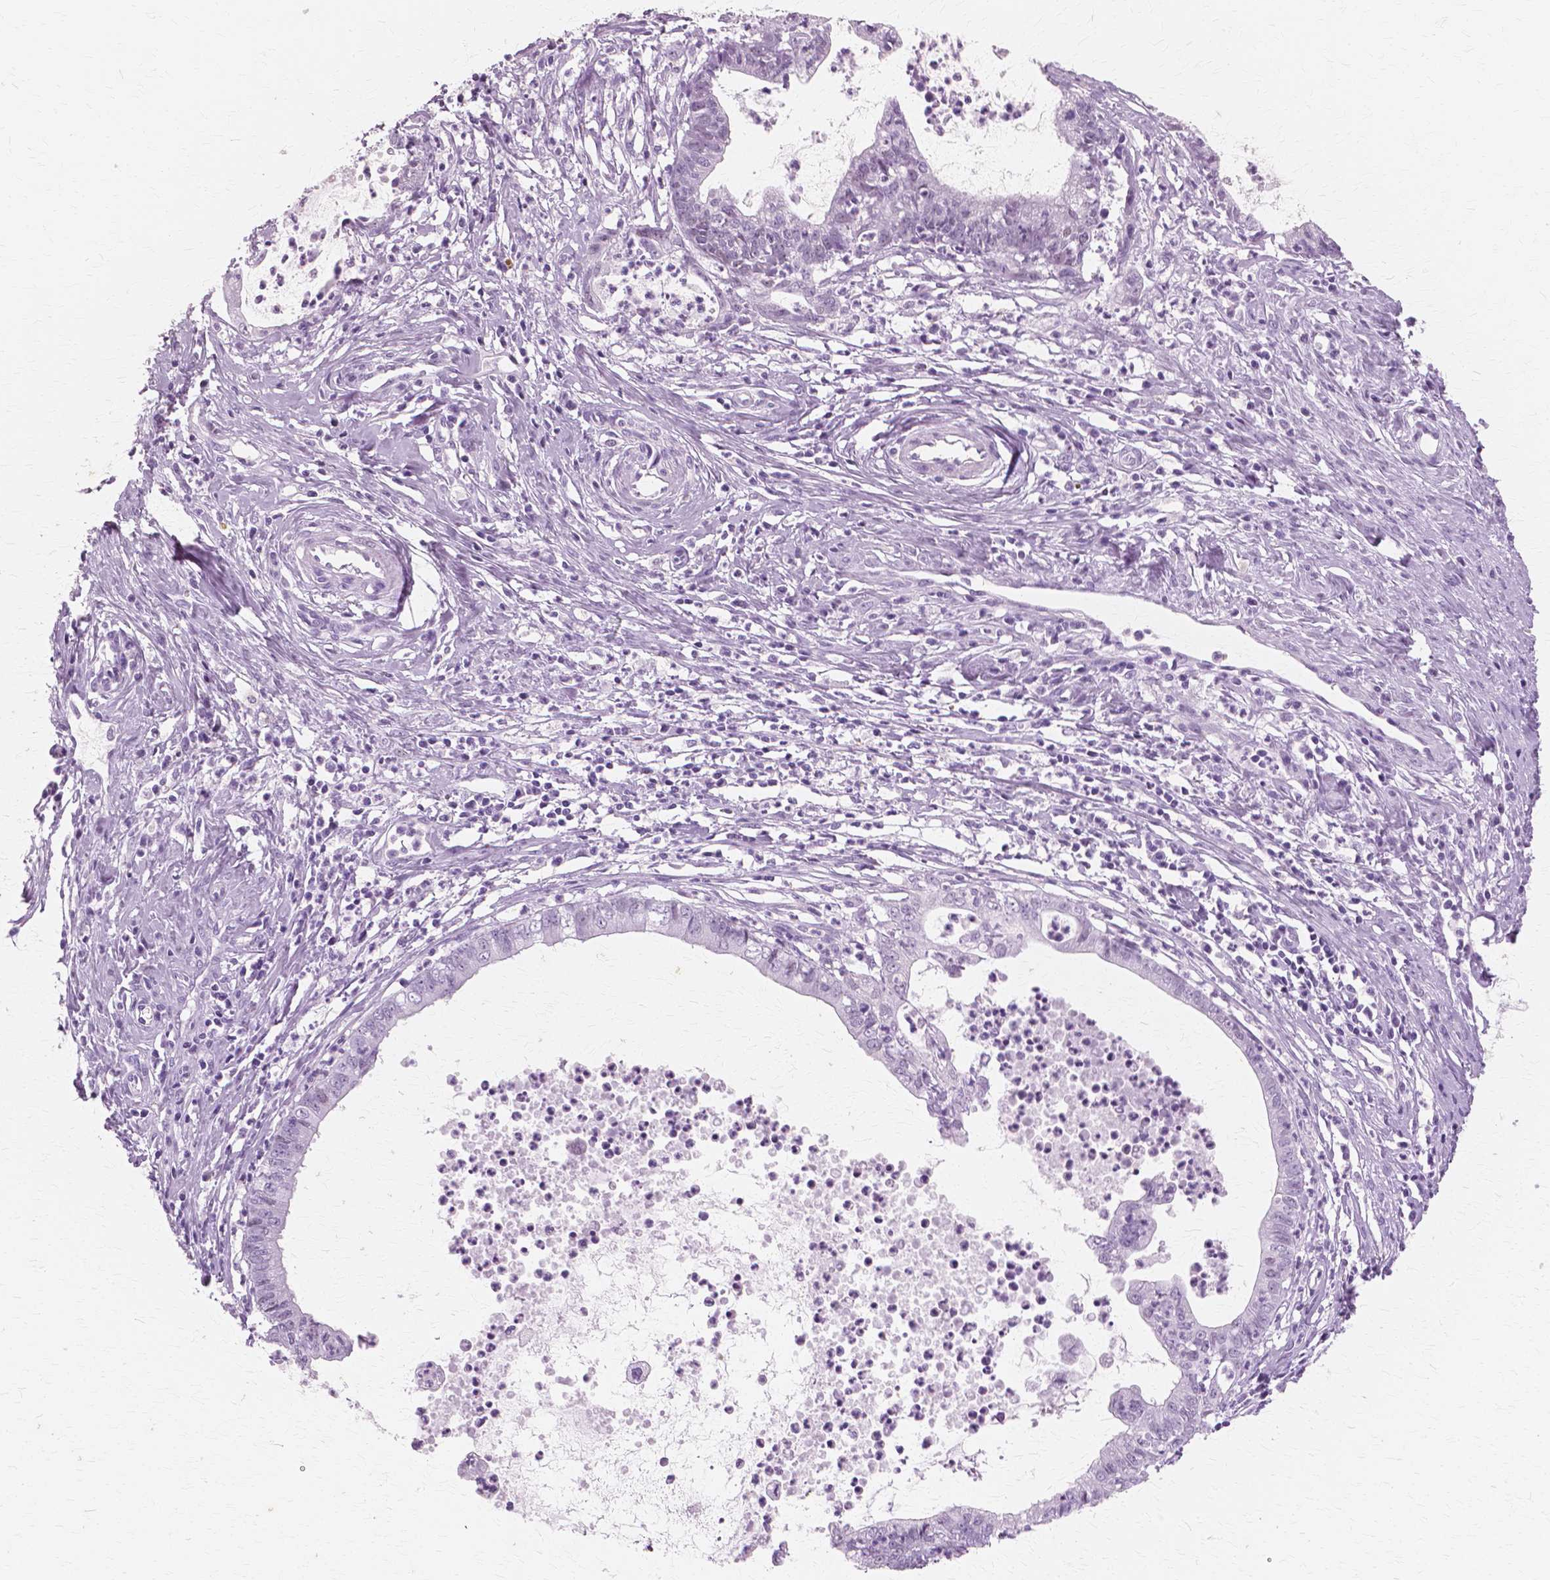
{"staining": {"intensity": "negative", "quantity": "none", "location": "none"}, "tissue": "cervical cancer", "cell_type": "Tumor cells", "image_type": "cancer", "snomed": [{"axis": "morphology", "description": "Normal tissue, NOS"}, {"axis": "morphology", "description": "Adenocarcinoma, NOS"}, {"axis": "topography", "description": "Cervix"}], "caption": "A high-resolution histopathology image shows IHC staining of cervical adenocarcinoma, which reveals no significant expression in tumor cells.", "gene": "SFTPD", "patient": {"sex": "female", "age": 38}}